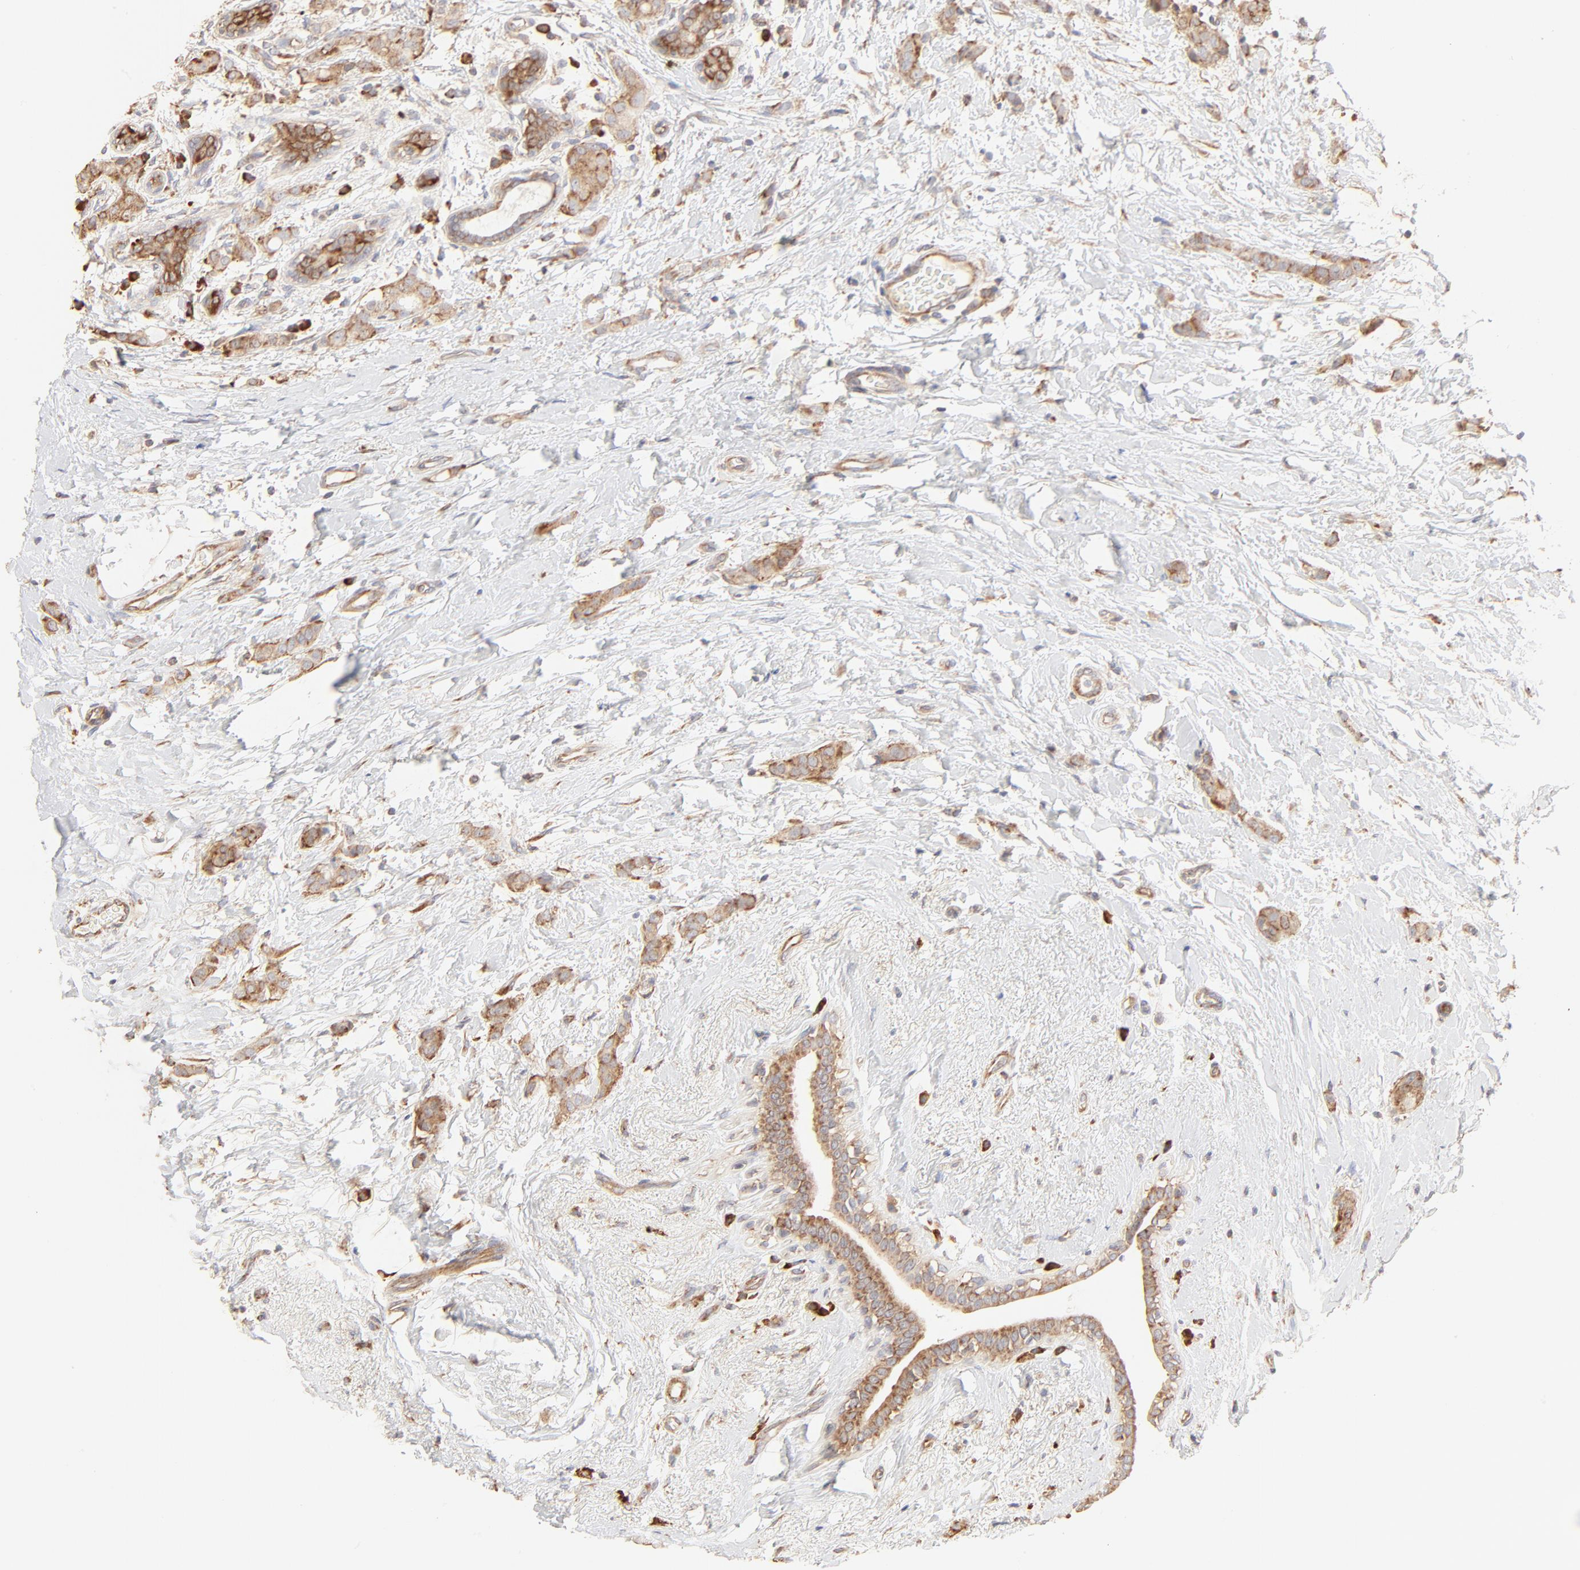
{"staining": {"intensity": "moderate", "quantity": ">75%", "location": "cytoplasmic/membranous"}, "tissue": "breast cancer", "cell_type": "Tumor cells", "image_type": "cancer", "snomed": [{"axis": "morphology", "description": "Lobular carcinoma"}, {"axis": "topography", "description": "Breast"}], "caption": "This image demonstrates immunohistochemistry staining of human lobular carcinoma (breast), with medium moderate cytoplasmic/membranous staining in about >75% of tumor cells.", "gene": "RPS20", "patient": {"sex": "female", "age": 55}}